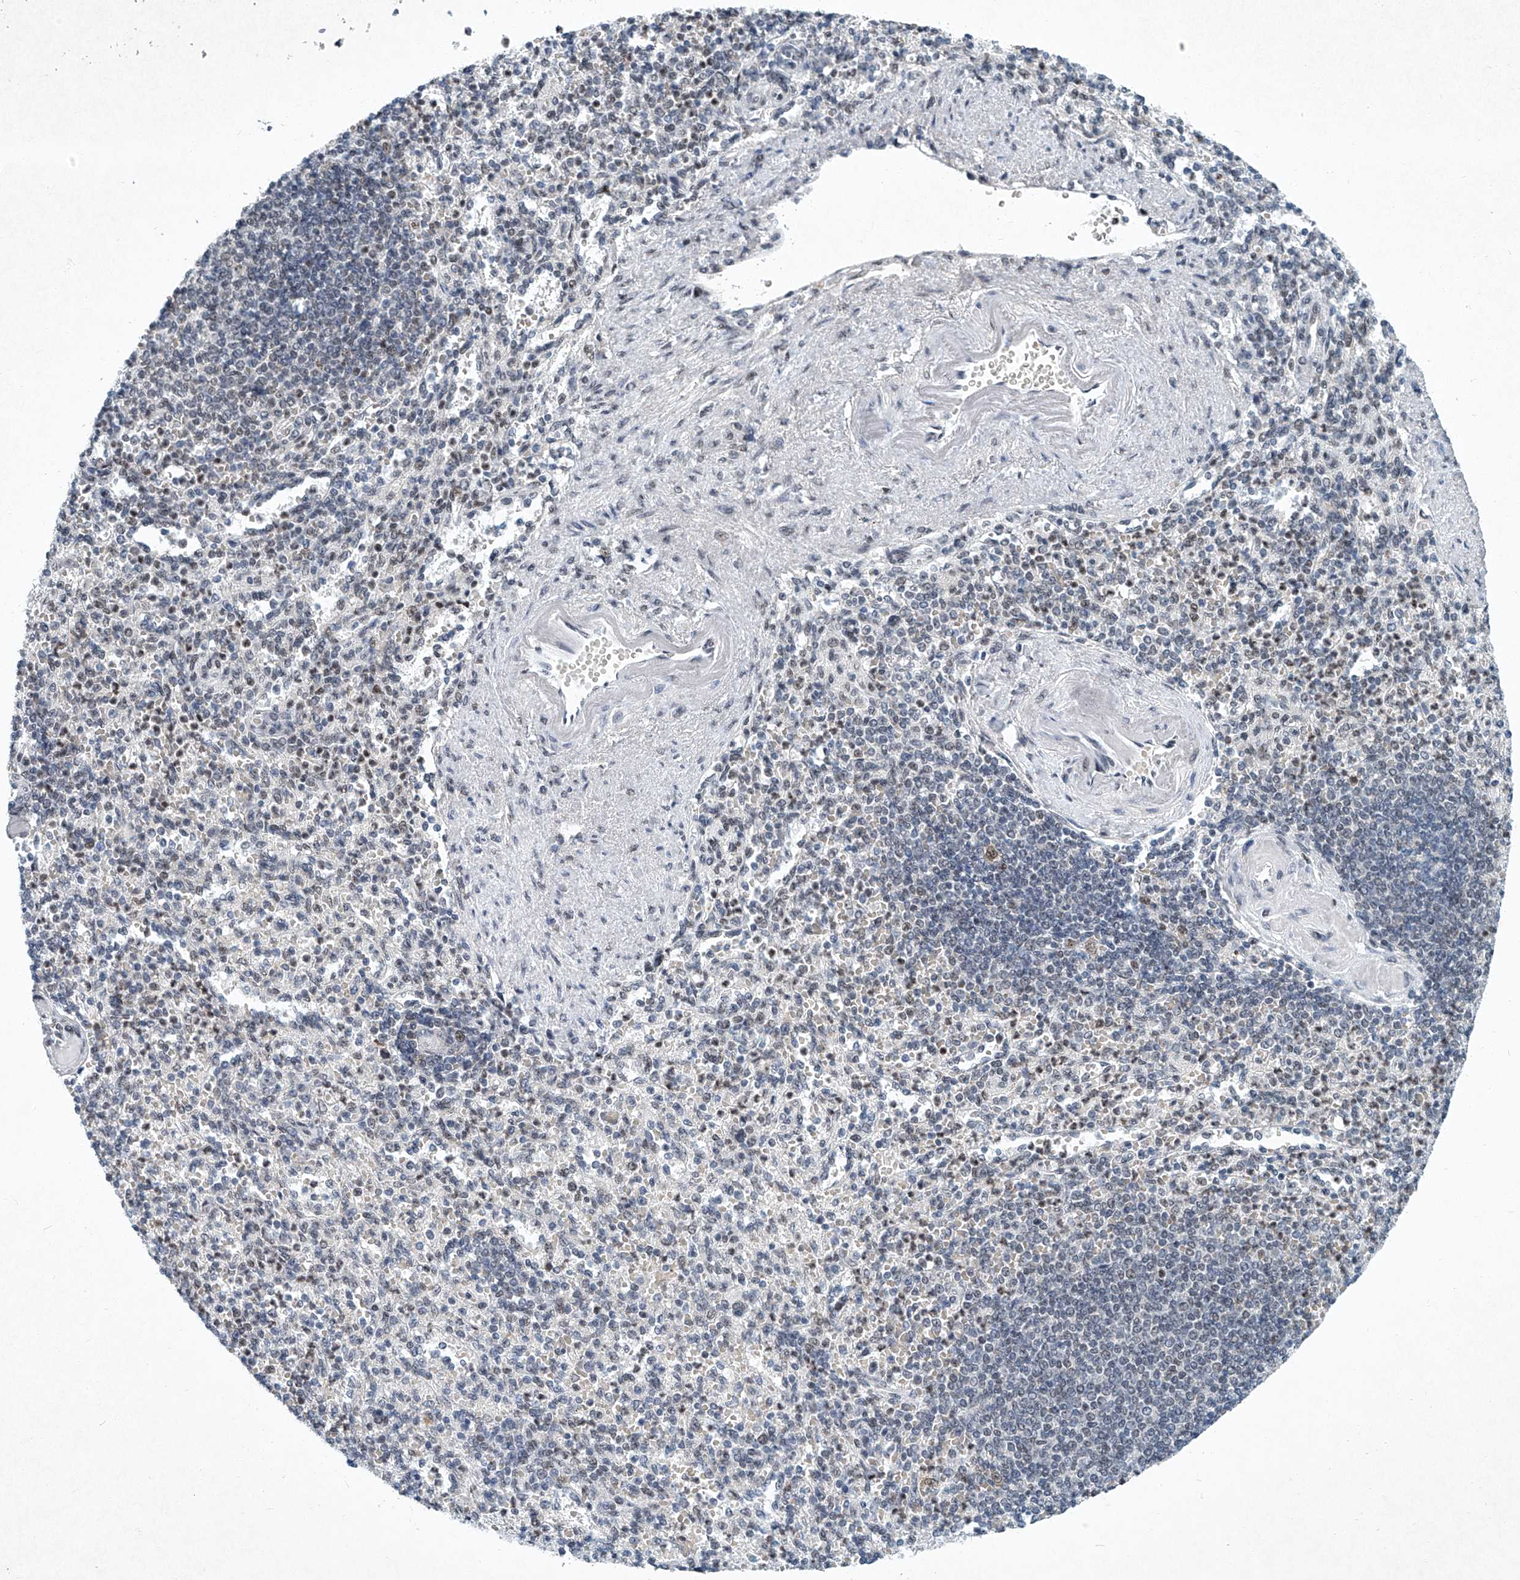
{"staining": {"intensity": "weak", "quantity": "25%-75%", "location": "nuclear"}, "tissue": "spleen", "cell_type": "Cells in red pulp", "image_type": "normal", "snomed": [{"axis": "morphology", "description": "Normal tissue, NOS"}, {"axis": "topography", "description": "Spleen"}], "caption": "A brown stain highlights weak nuclear expression of a protein in cells in red pulp of normal human spleen.", "gene": "TFDP1", "patient": {"sex": "female", "age": 74}}